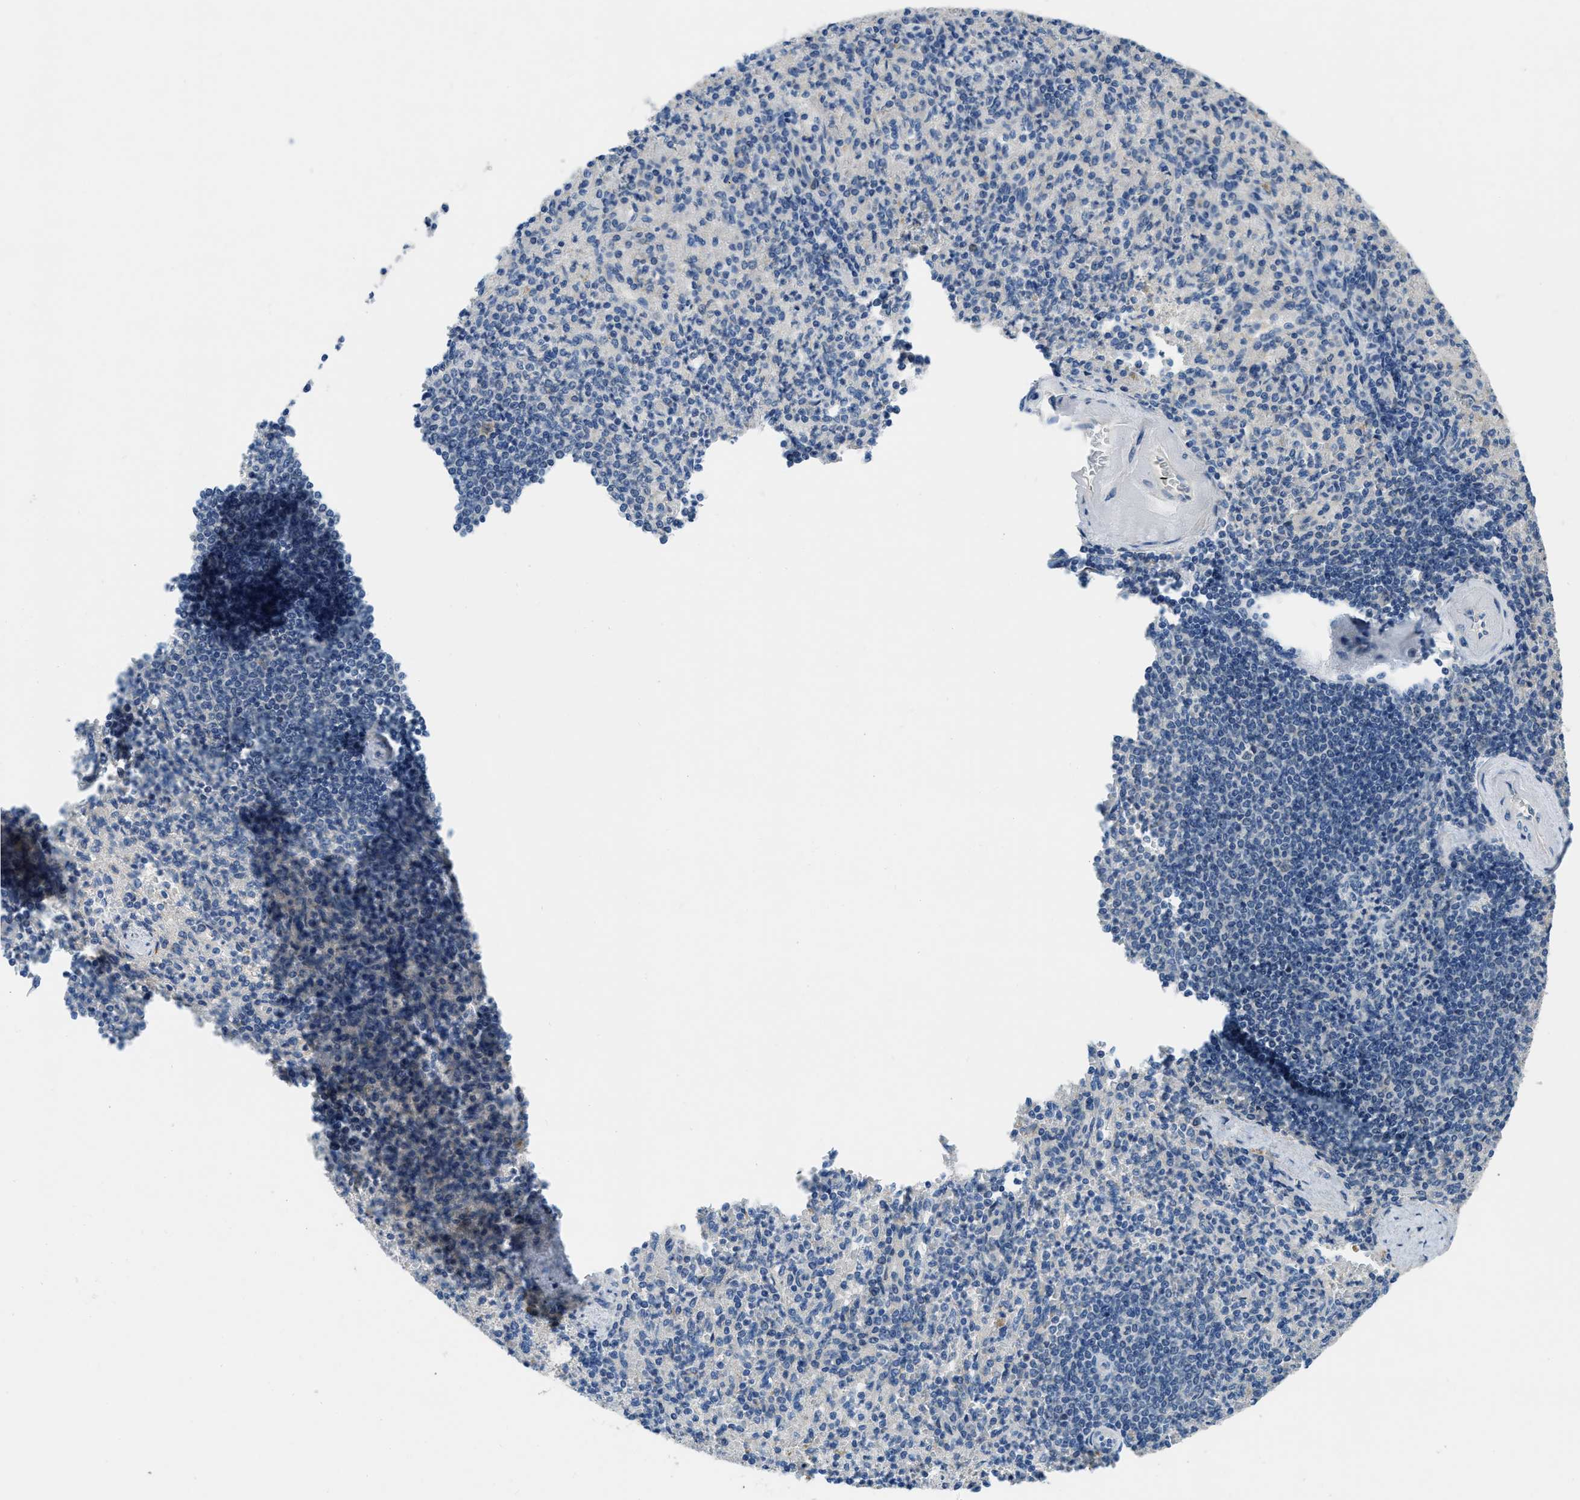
{"staining": {"intensity": "moderate", "quantity": "<25%", "location": "cytoplasmic/membranous"}, "tissue": "spleen", "cell_type": "Cells in red pulp", "image_type": "normal", "snomed": [{"axis": "morphology", "description": "Normal tissue, NOS"}, {"axis": "topography", "description": "Spleen"}], "caption": "This histopathology image displays immunohistochemistry (IHC) staining of normal spleen, with low moderate cytoplasmic/membranous staining in about <25% of cells in red pulp.", "gene": "PFKP", "patient": {"sex": "female", "age": 74}}